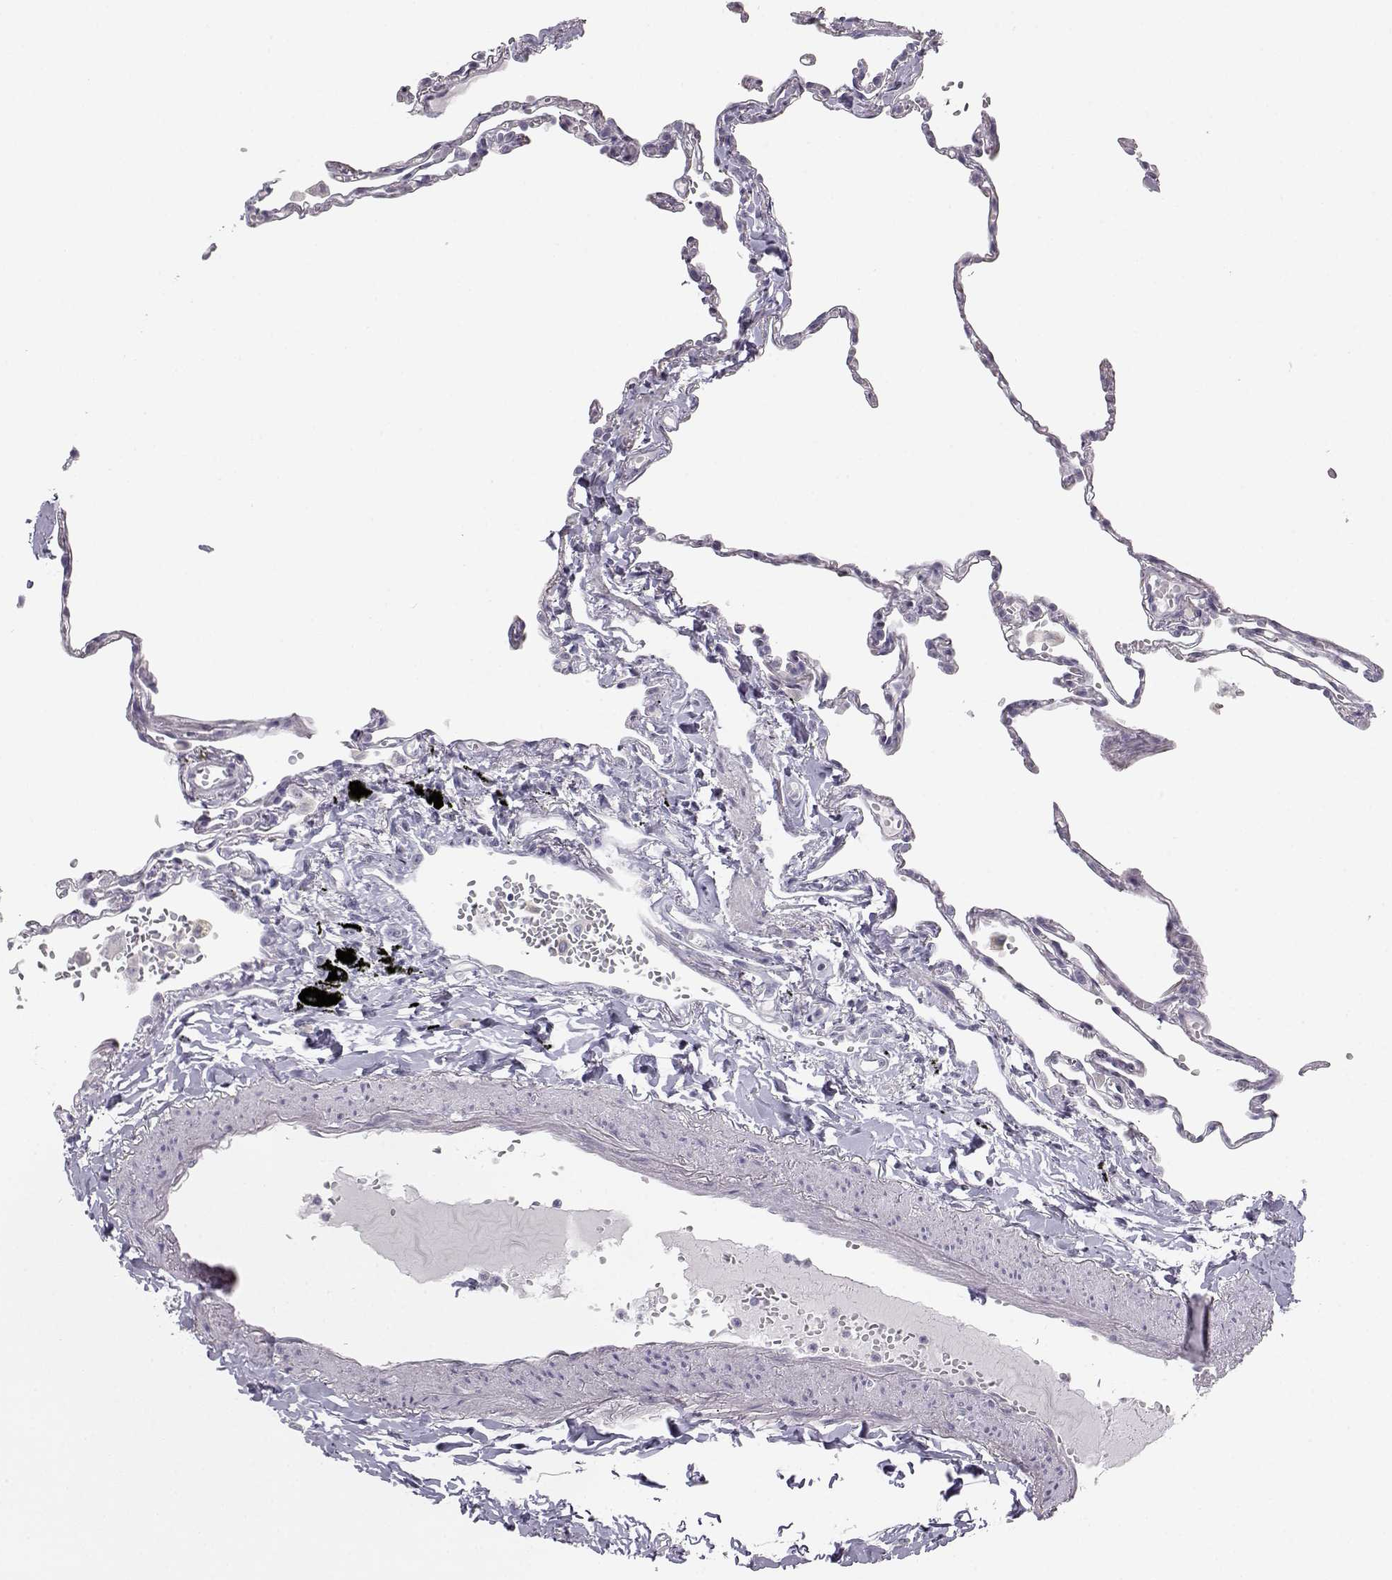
{"staining": {"intensity": "negative", "quantity": "none", "location": "none"}, "tissue": "lung", "cell_type": "Alveolar cells", "image_type": "normal", "snomed": [{"axis": "morphology", "description": "Normal tissue, NOS"}, {"axis": "topography", "description": "Lung"}], "caption": "DAB immunohistochemical staining of normal human lung exhibits no significant positivity in alveolar cells.", "gene": "MYCBPAP", "patient": {"sex": "male", "age": 78}}